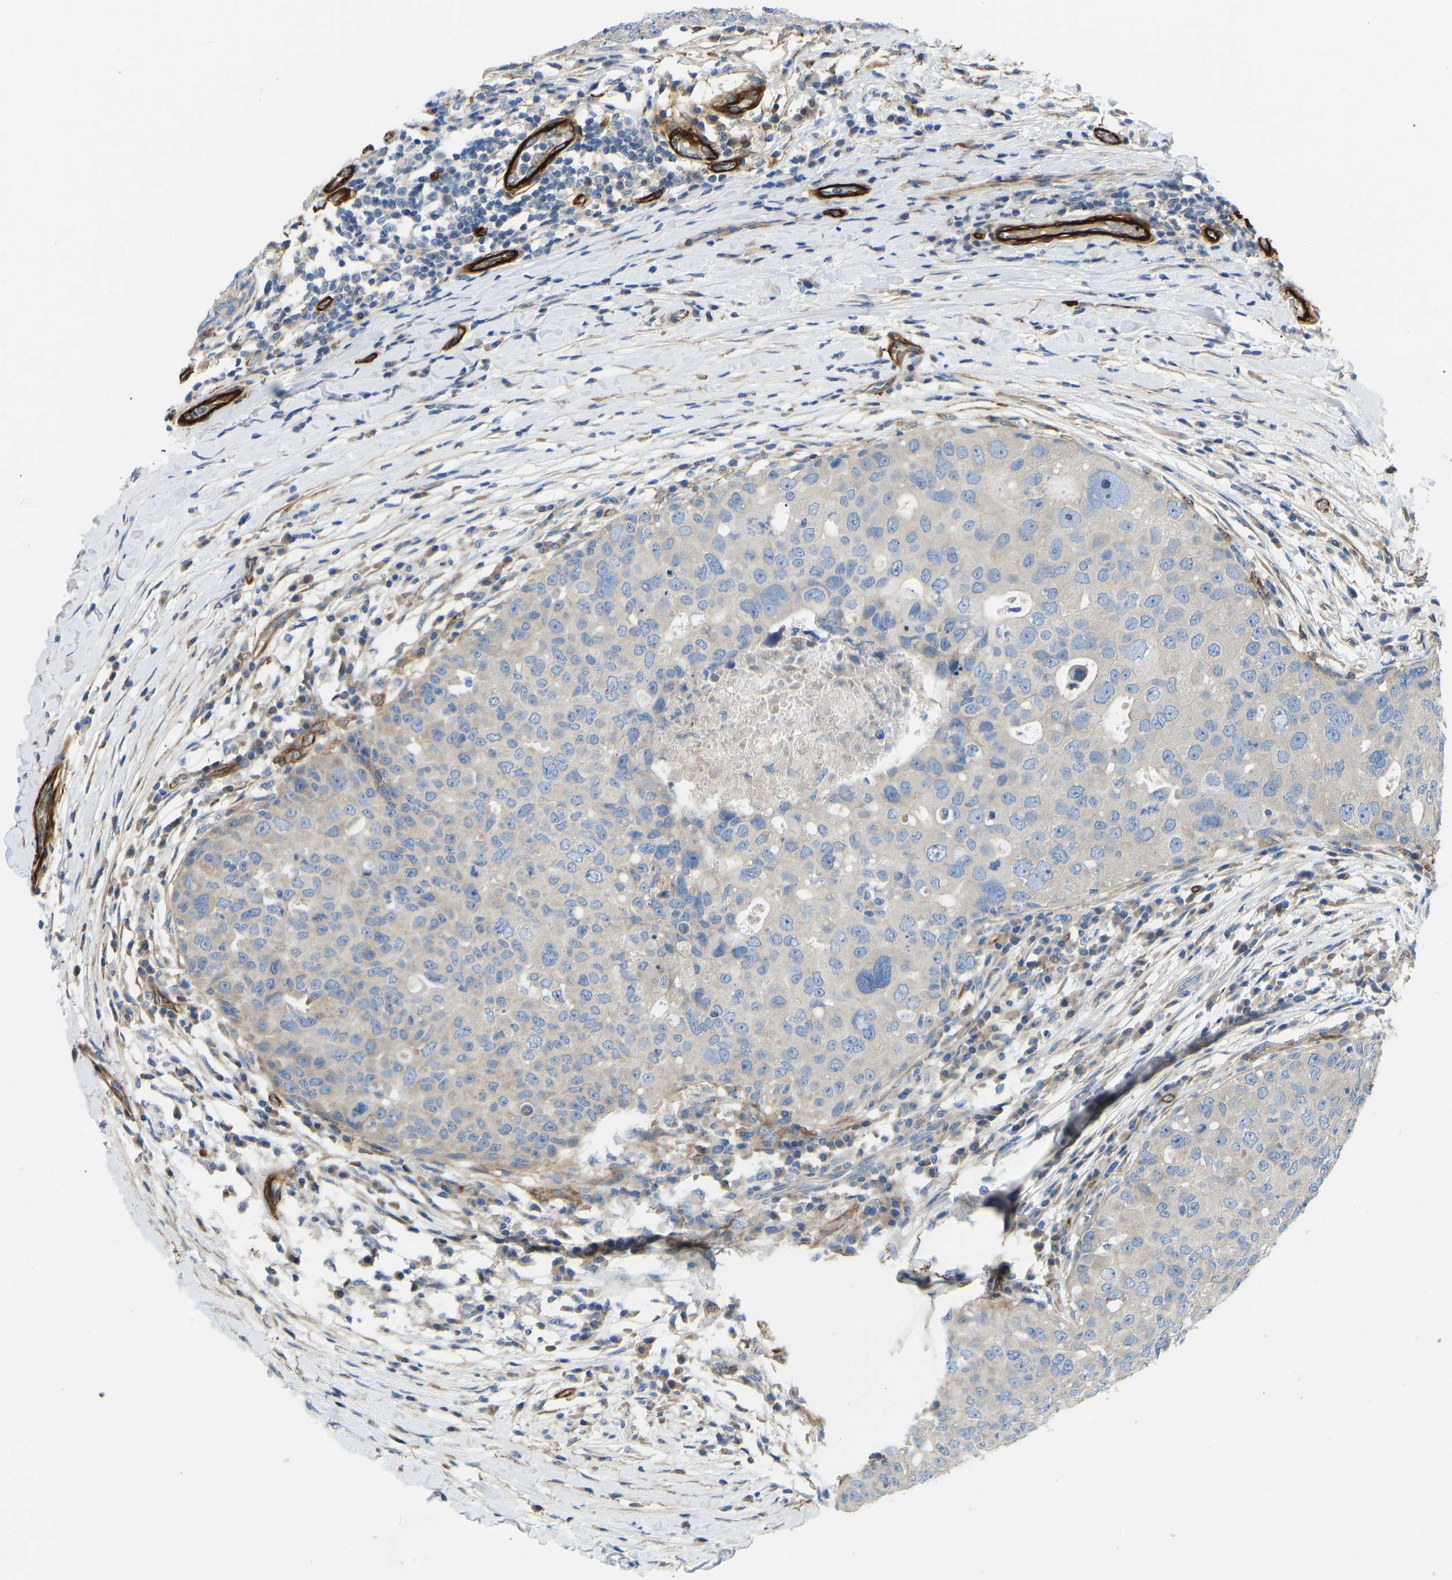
{"staining": {"intensity": "weak", "quantity": "<25%", "location": "cytoplasmic/membranous"}, "tissue": "breast cancer", "cell_type": "Tumor cells", "image_type": "cancer", "snomed": [{"axis": "morphology", "description": "Duct carcinoma"}, {"axis": "topography", "description": "Breast"}], "caption": "There is no significant positivity in tumor cells of breast cancer.", "gene": "COL15A1", "patient": {"sex": "female", "age": 27}}